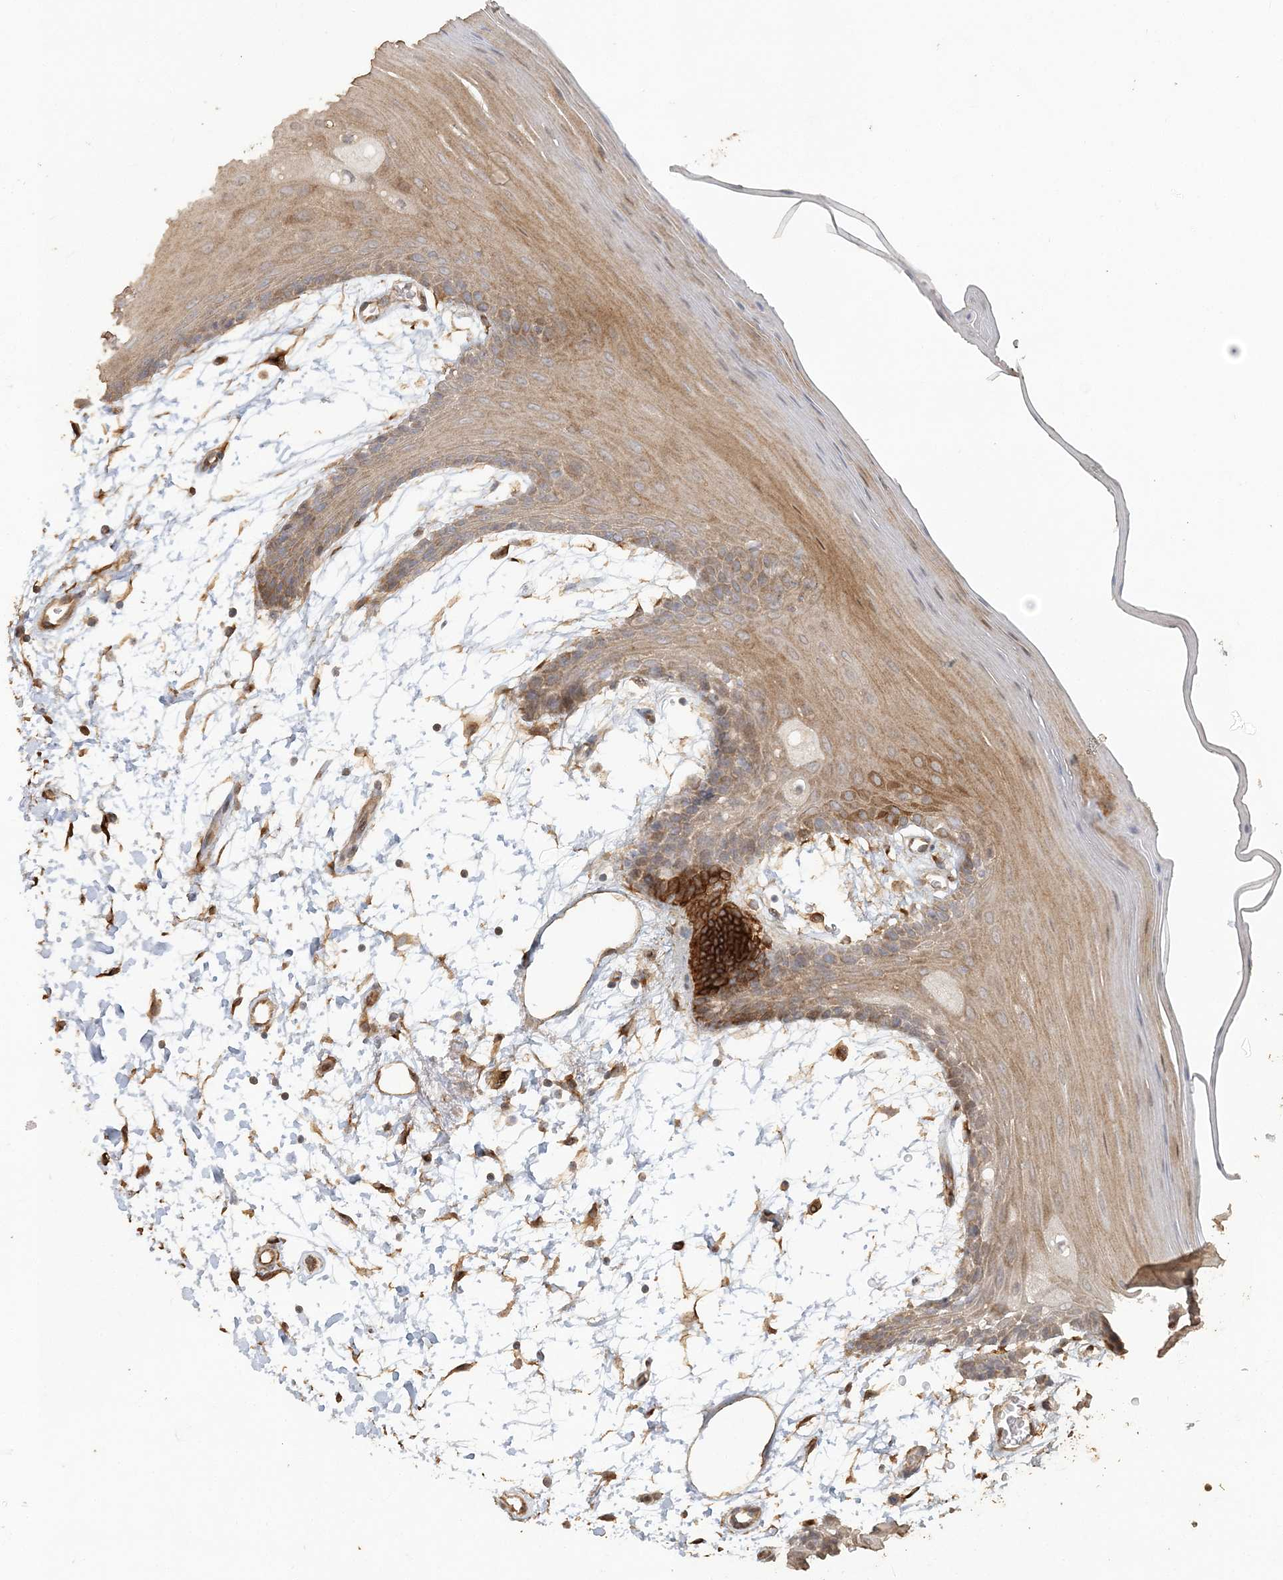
{"staining": {"intensity": "moderate", "quantity": "25%-75%", "location": "cytoplasmic/membranous"}, "tissue": "oral mucosa", "cell_type": "Squamous epithelial cells", "image_type": "normal", "snomed": [{"axis": "morphology", "description": "Normal tissue, NOS"}, {"axis": "topography", "description": "Skeletal muscle"}, {"axis": "topography", "description": "Oral tissue"}, {"axis": "topography", "description": "Salivary gland"}, {"axis": "topography", "description": "Peripheral nerve tissue"}], "caption": "Protein expression analysis of unremarkable oral mucosa shows moderate cytoplasmic/membranous staining in approximately 25%-75% of squamous epithelial cells.", "gene": "RNF145", "patient": {"sex": "male", "age": 54}}